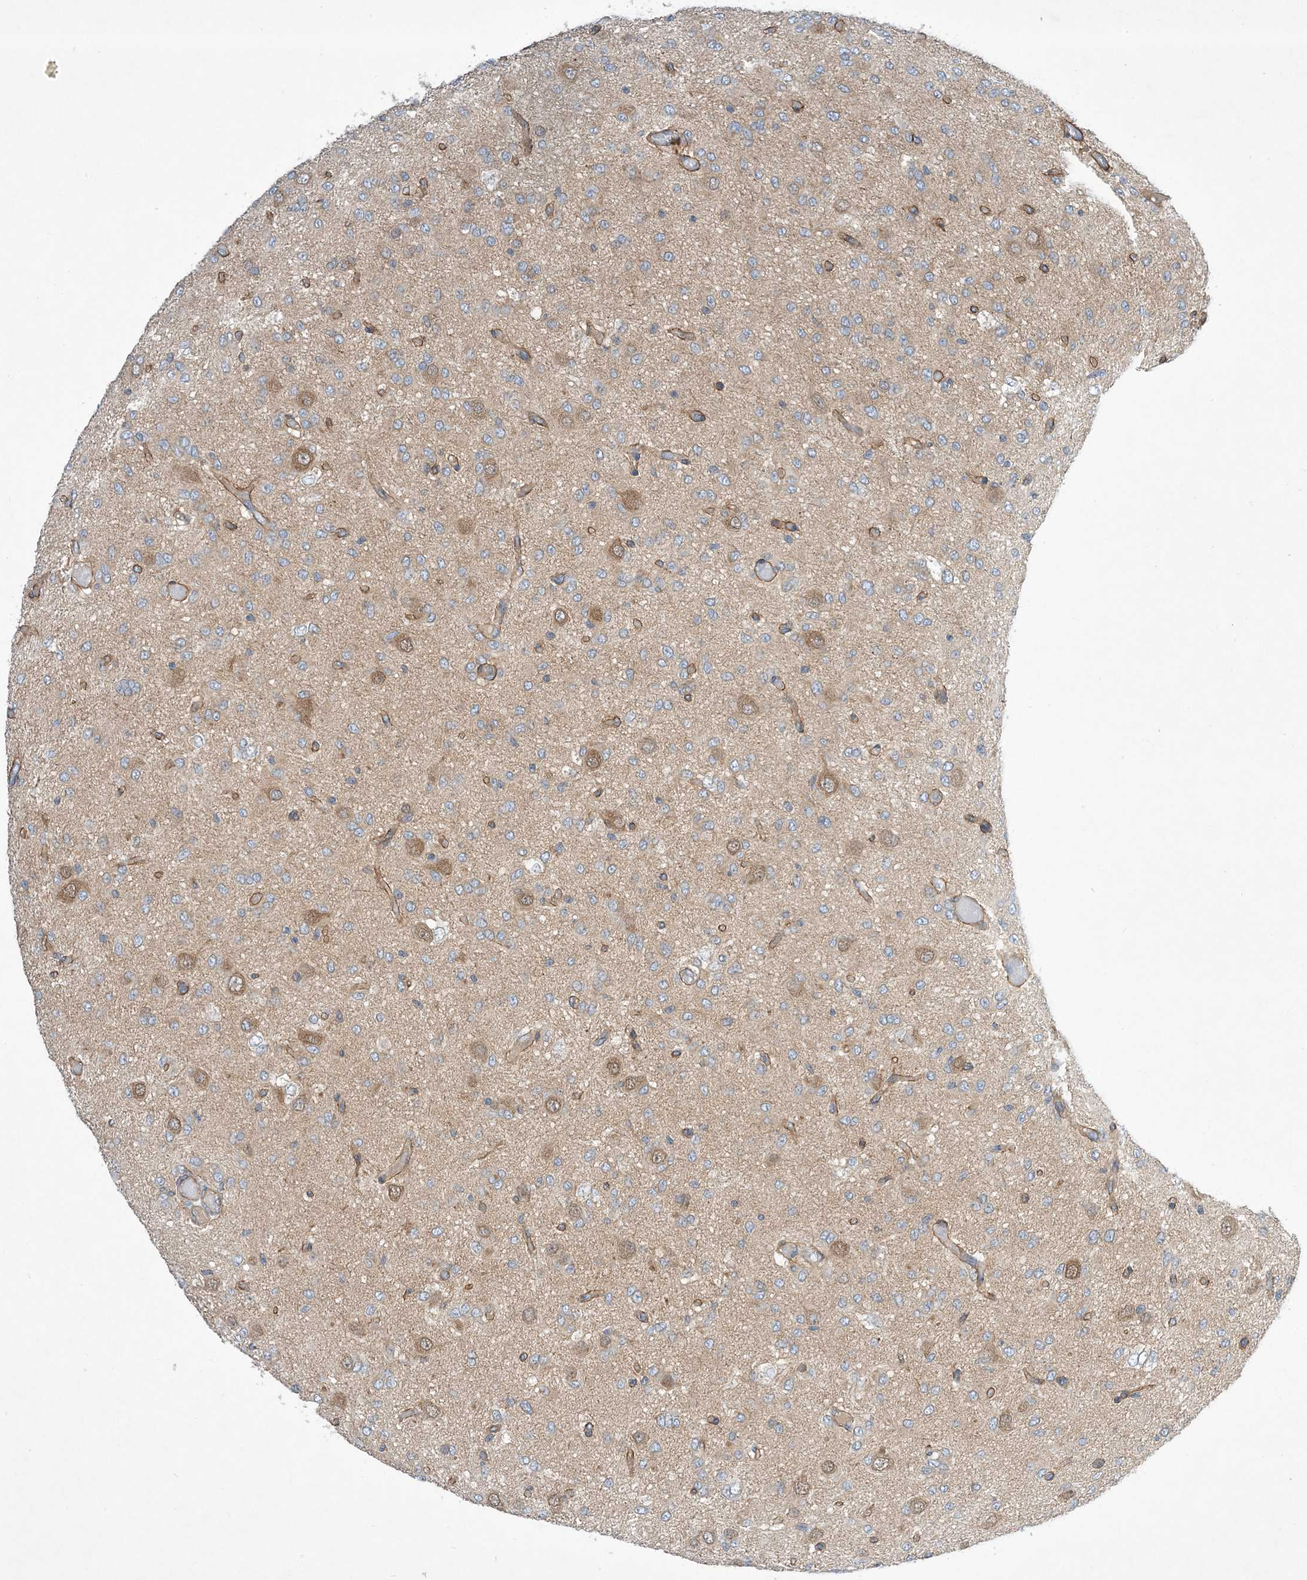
{"staining": {"intensity": "weak", "quantity": "25%-75%", "location": "cytoplasmic/membranous"}, "tissue": "glioma", "cell_type": "Tumor cells", "image_type": "cancer", "snomed": [{"axis": "morphology", "description": "Glioma, malignant, High grade"}, {"axis": "topography", "description": "Brain"}], "caption": "There is low levels of weak cytoplasmic/membranous positivity in tumor cells of glioma, as demonstrated by immunohistochemical staining (brown color).", "gene": "EHBP1", "patient": {"sex": "female", "age": 59}}